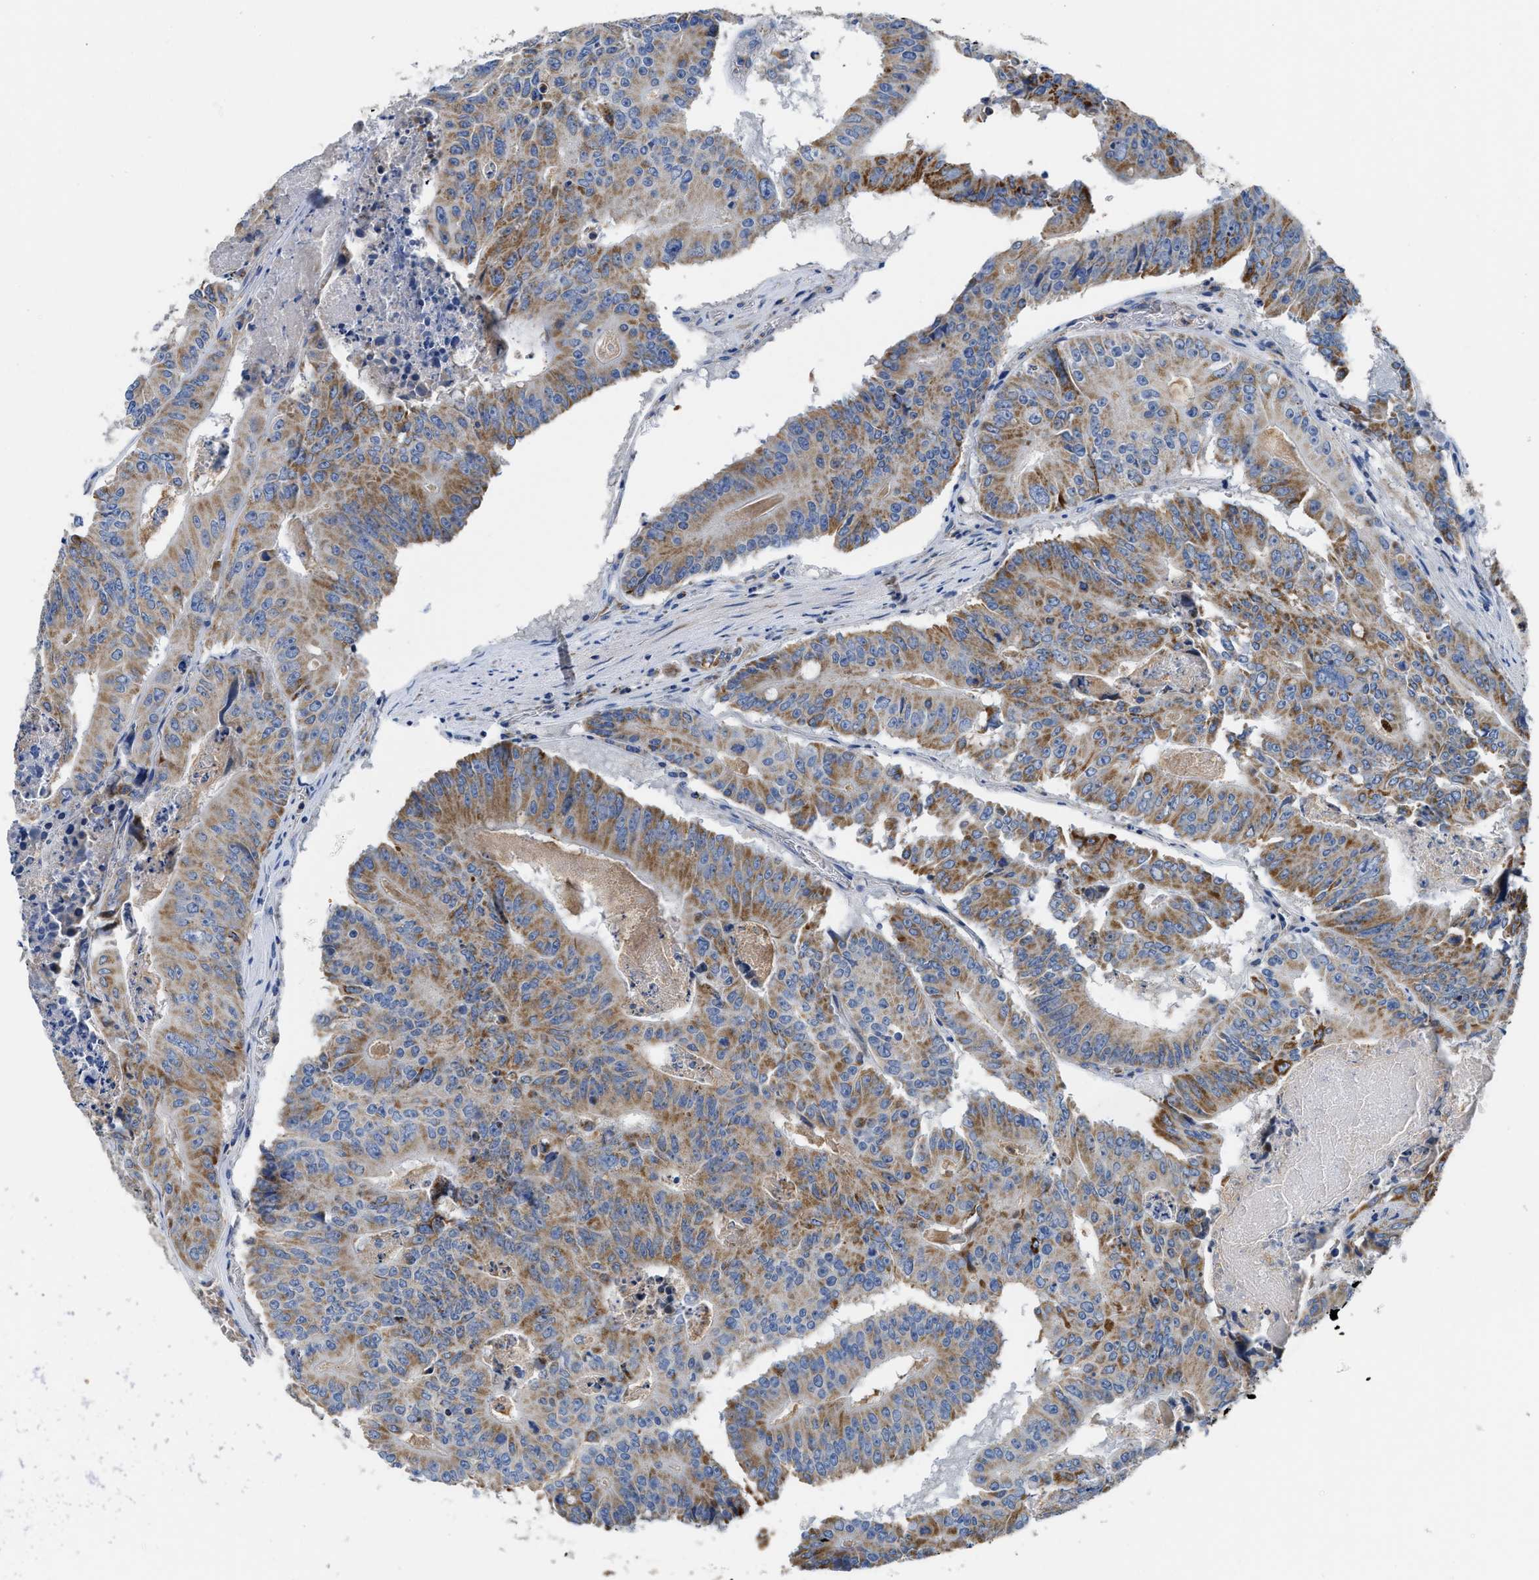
{"staining": {"intensity": "moderate", "quantity": ">75%", "location": "cytoplasmic/membranous"}, "tissue": "colorectal cancer", "cell_type": "Tumor cells", "image_type": "cancer", "snomed": [{"axis": "morphology", "description": "Adenocarcinoma, NOS"}, {"axis": "topography", "description": "Colon"}], "caption": "Moderate cytoplasmic/membranous protein expression is present in about >75% of tumor cells in adenocarcinoma (colorectal).", "gene": "SLC25A13", "patient": {"sex": "male", "age": 87}}